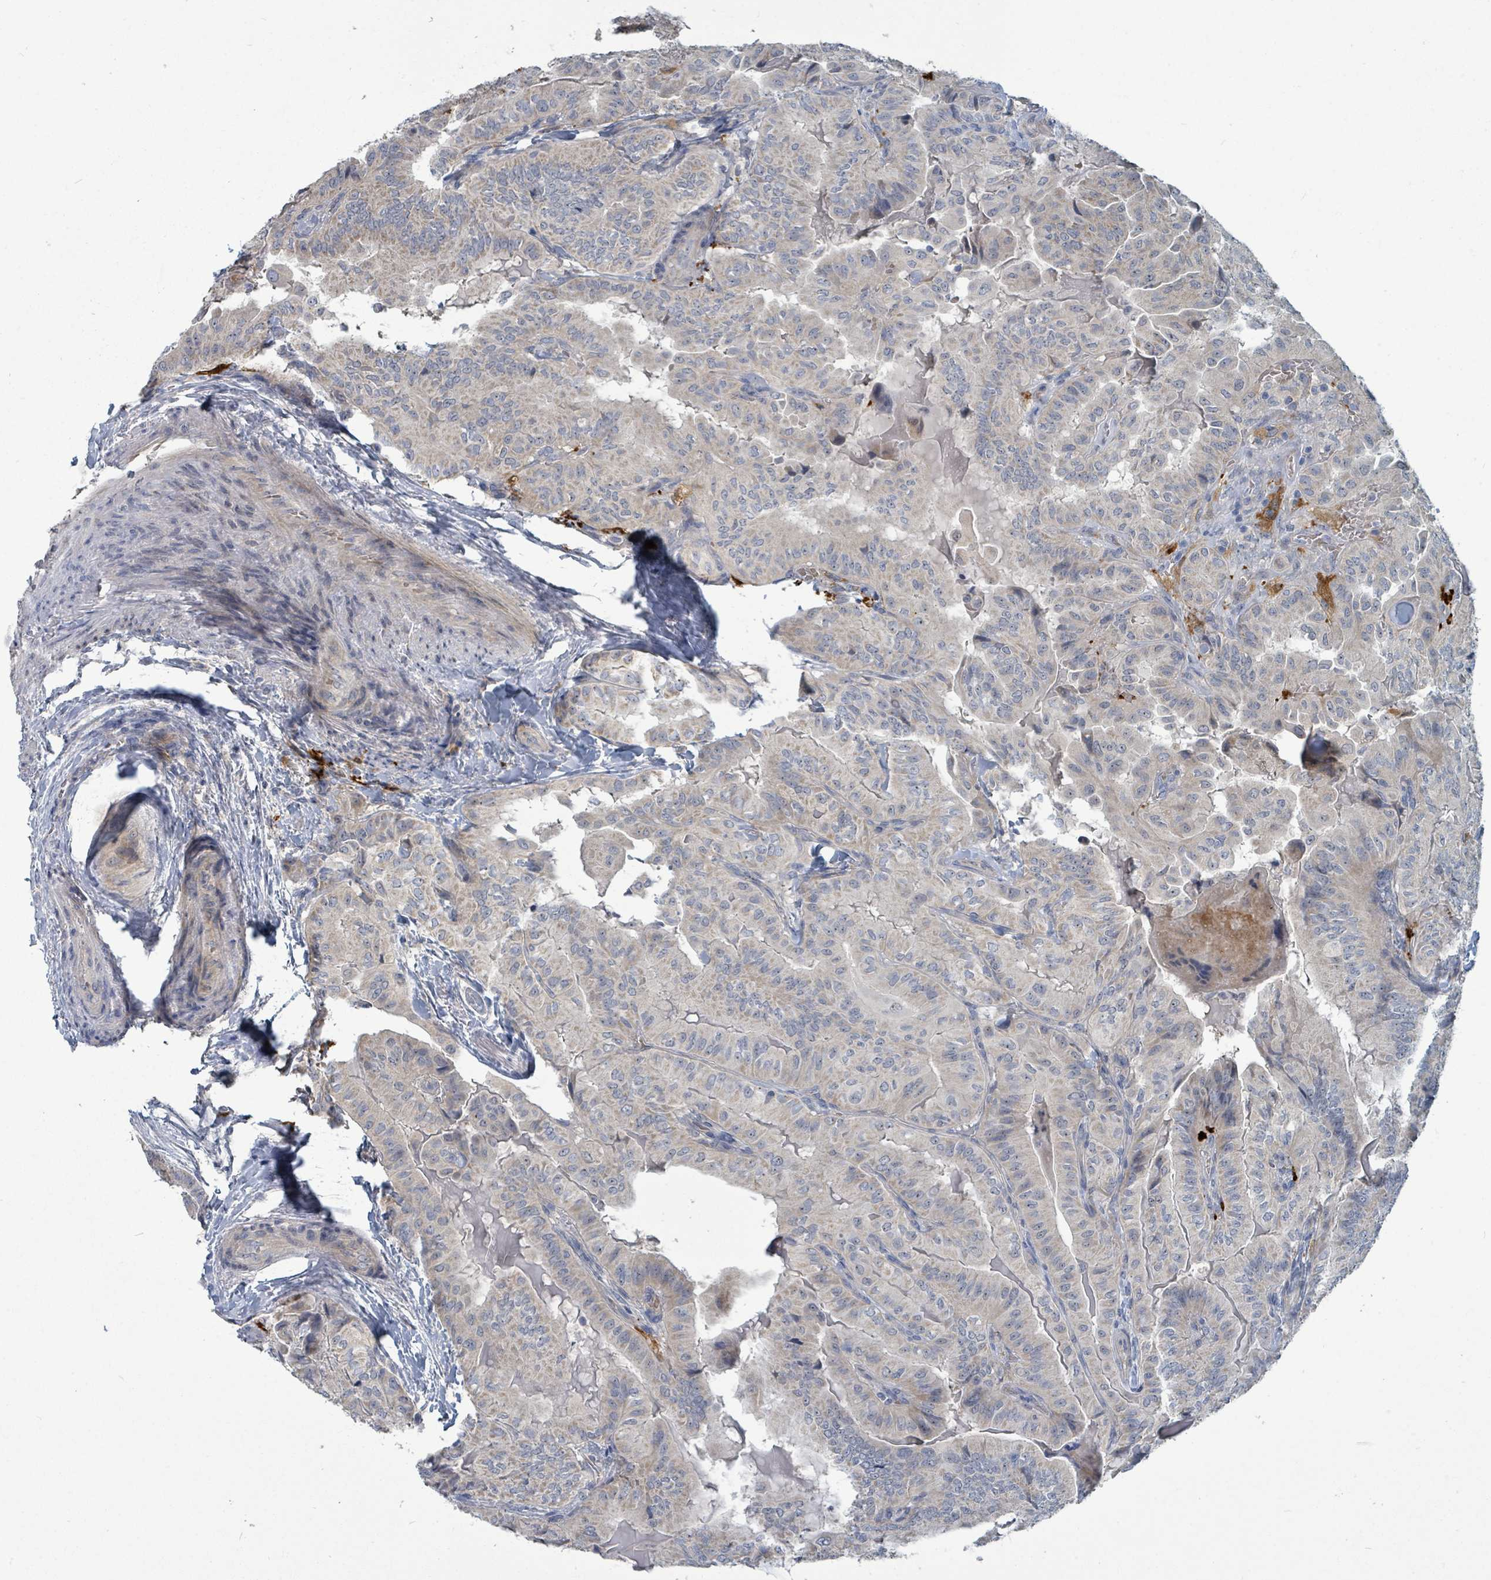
{"staining": {"intensity": "negative", "quantity": "none", "location": "none"}, "tissue": "thyroid cancer", "cell_type": "Tumor cells", "image_type": "cancer", "snomed": [{"axis": "morphology", "description": "Papillary adenocarcinoma, NOS"}, {"axis": "topography", "description": "Thyroid gland"}], "caption": "Thyroid papillary adenocarcinoma was stained to show a protein in brown. There is no significant positivity in tumor cells.", "gene": "TRDMT1", "patient": {"sex": "female", "age": 68}}